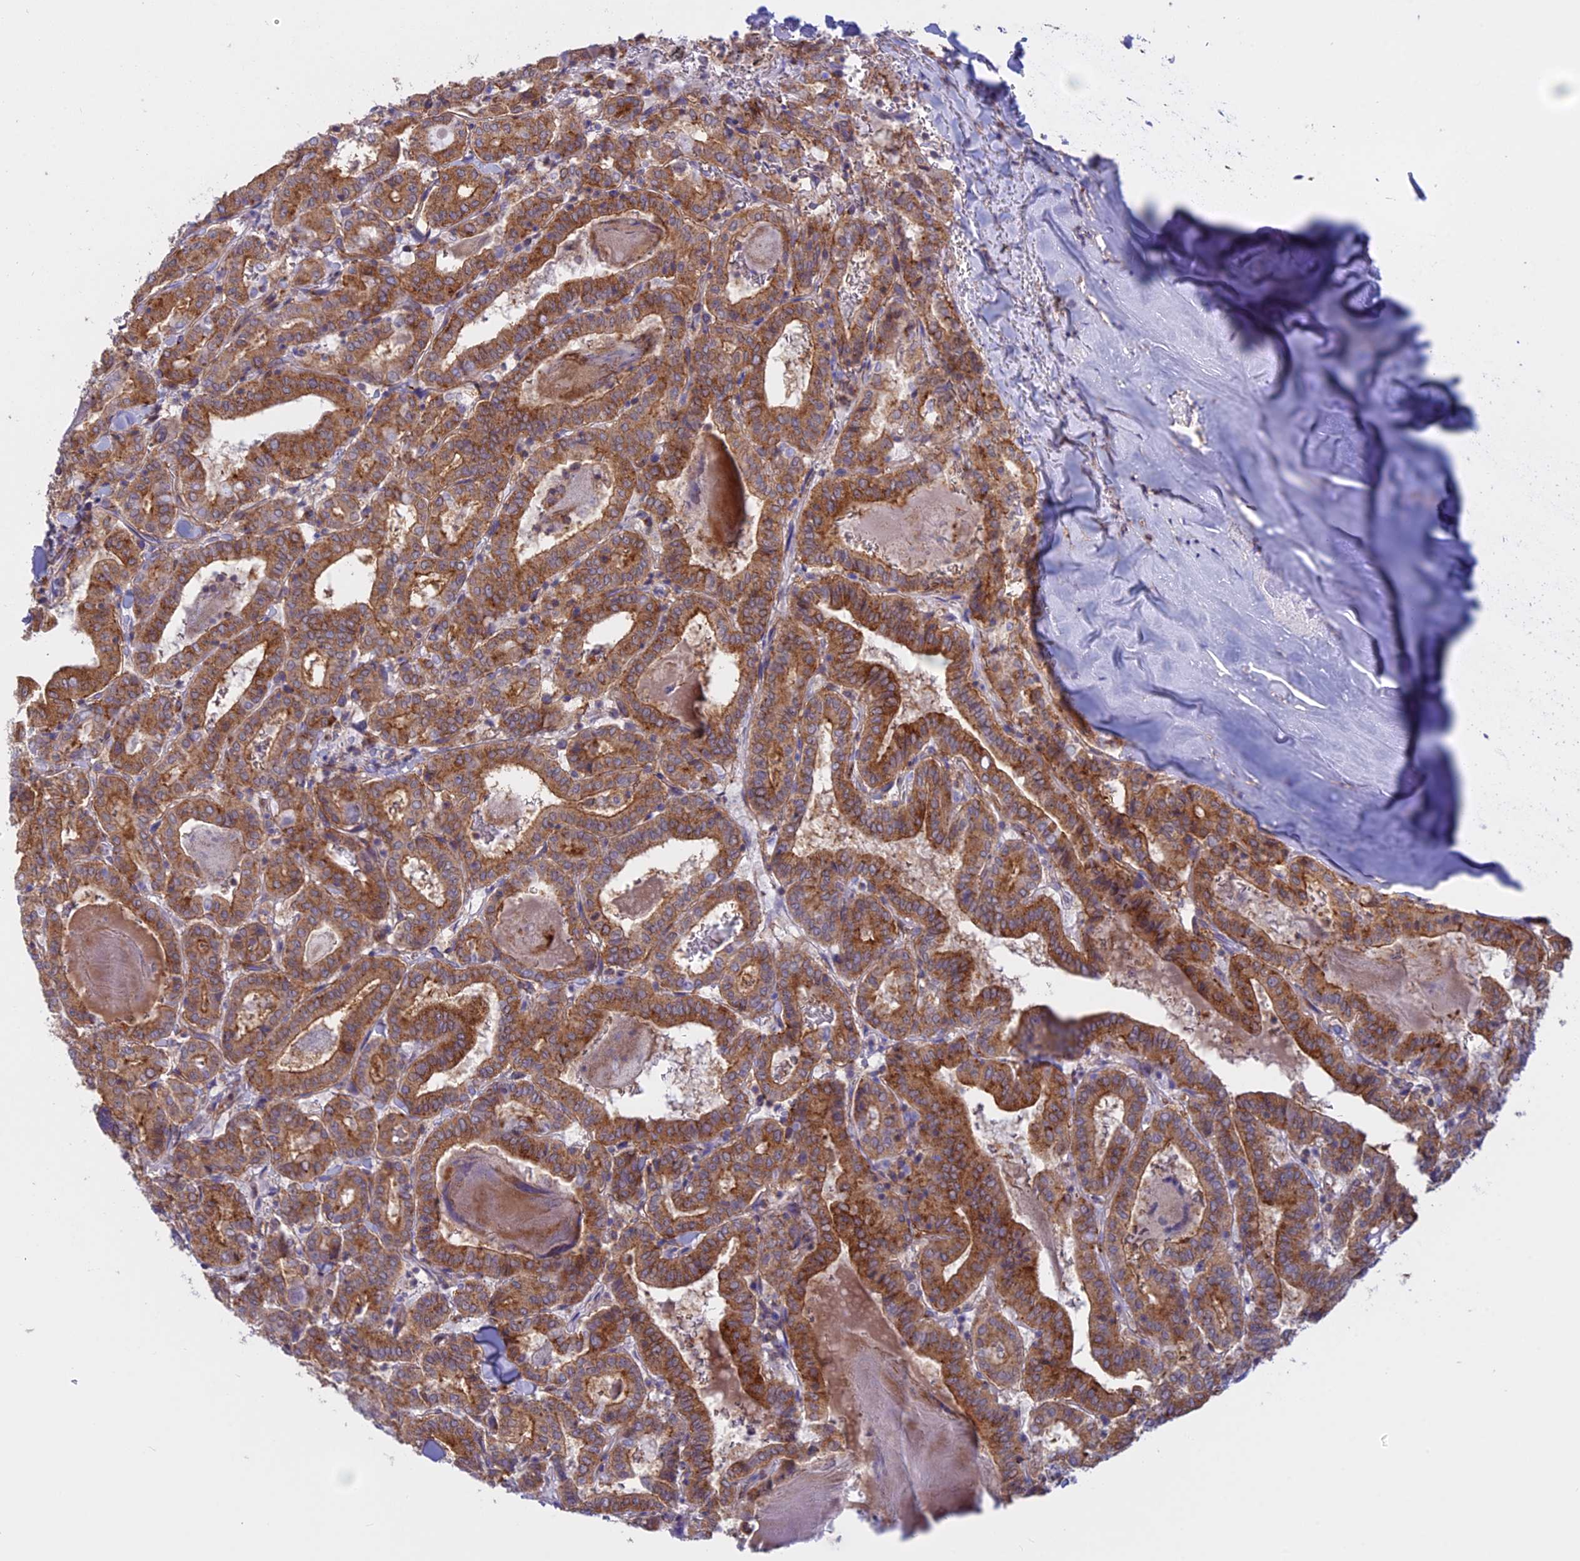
{"staining": {"intensity": "moderate", "quantity": ">75%", "location": "cytoplasmic/membranous"}, "tissue": "thyroid cancer", "cell_type": "Tumor cells", "image_type": "cancer", "snomed": [{"axis": "morphology", "description": "Papillary adenocarcinoma, NOS"}, {"axis": "topography", "description": "Thyroid gland"}], "caption": "Thyroid cancer (papillary adenocarcinoma) stained for a protein reveals moderate cytoplasmic/membranous positivity in tumor cells.", "gene": "CLINT1", "patient": {"sex": "female", "age": 72}}